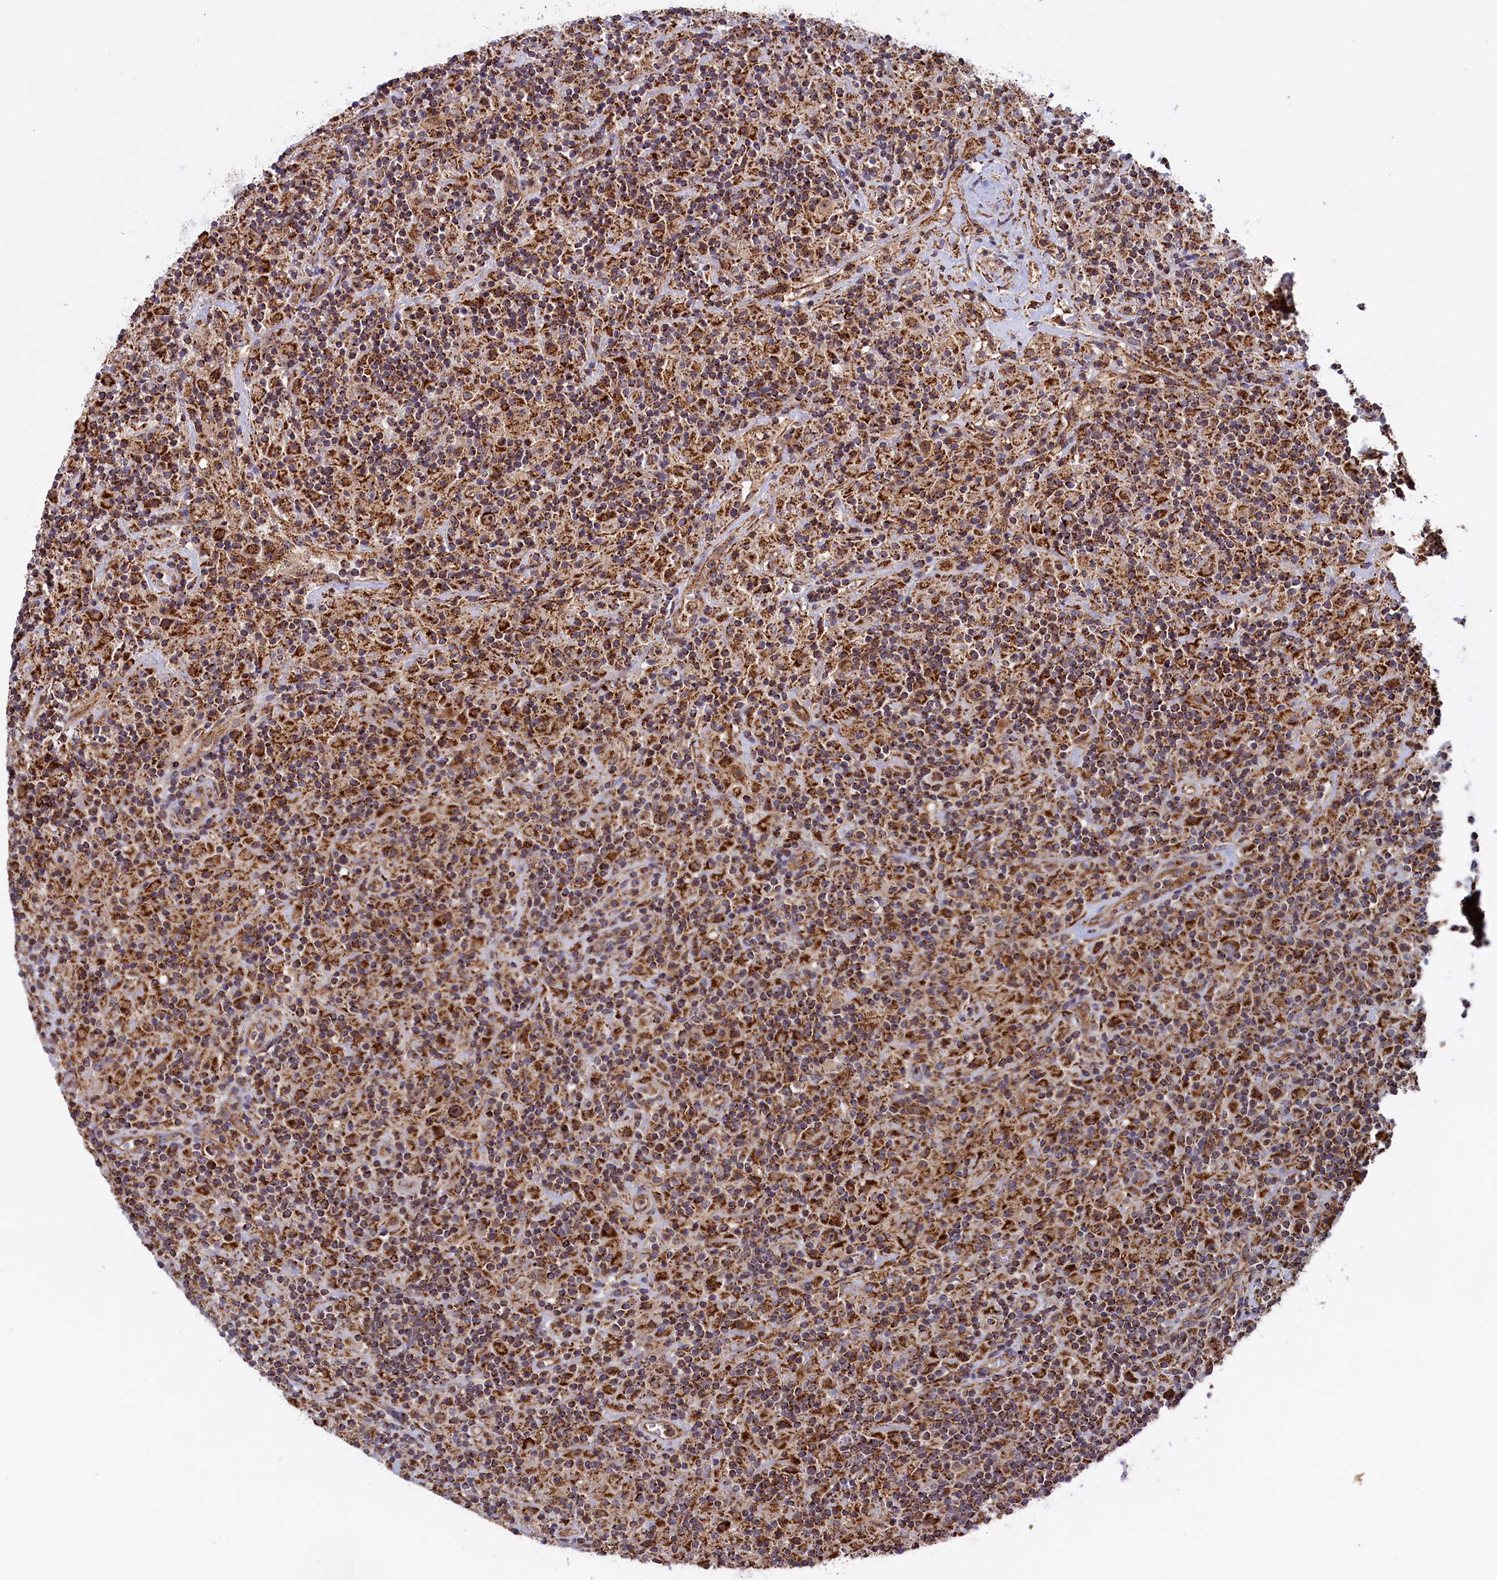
{"staining": {"intensity": "moderate", "quantity": ">75%", "location": "cytoplasmic/membranous"}, "tissue": "lymphoma", "cell_type": "Tumor cells", "image_type": "cancer", "snomed": [{"axis": "morphology", "description": "Hodgkin's disease, NOS"}, {"axis": "topography", "description": "Lymph node"}], "caption": "High-magnification brightfield microscopy of Hodgkin's disease stained with DAB (3,3'-diaminobenzidine) (brown) and counterstained with hematoxylin (blue). tumor cells exhibit moderate cytoplasmic/membranous expression is present in about>75% of cells. Nuclei are stained in blue.", "gene": "UBE3B", "patient": {"sex": "male", "age": 70}}